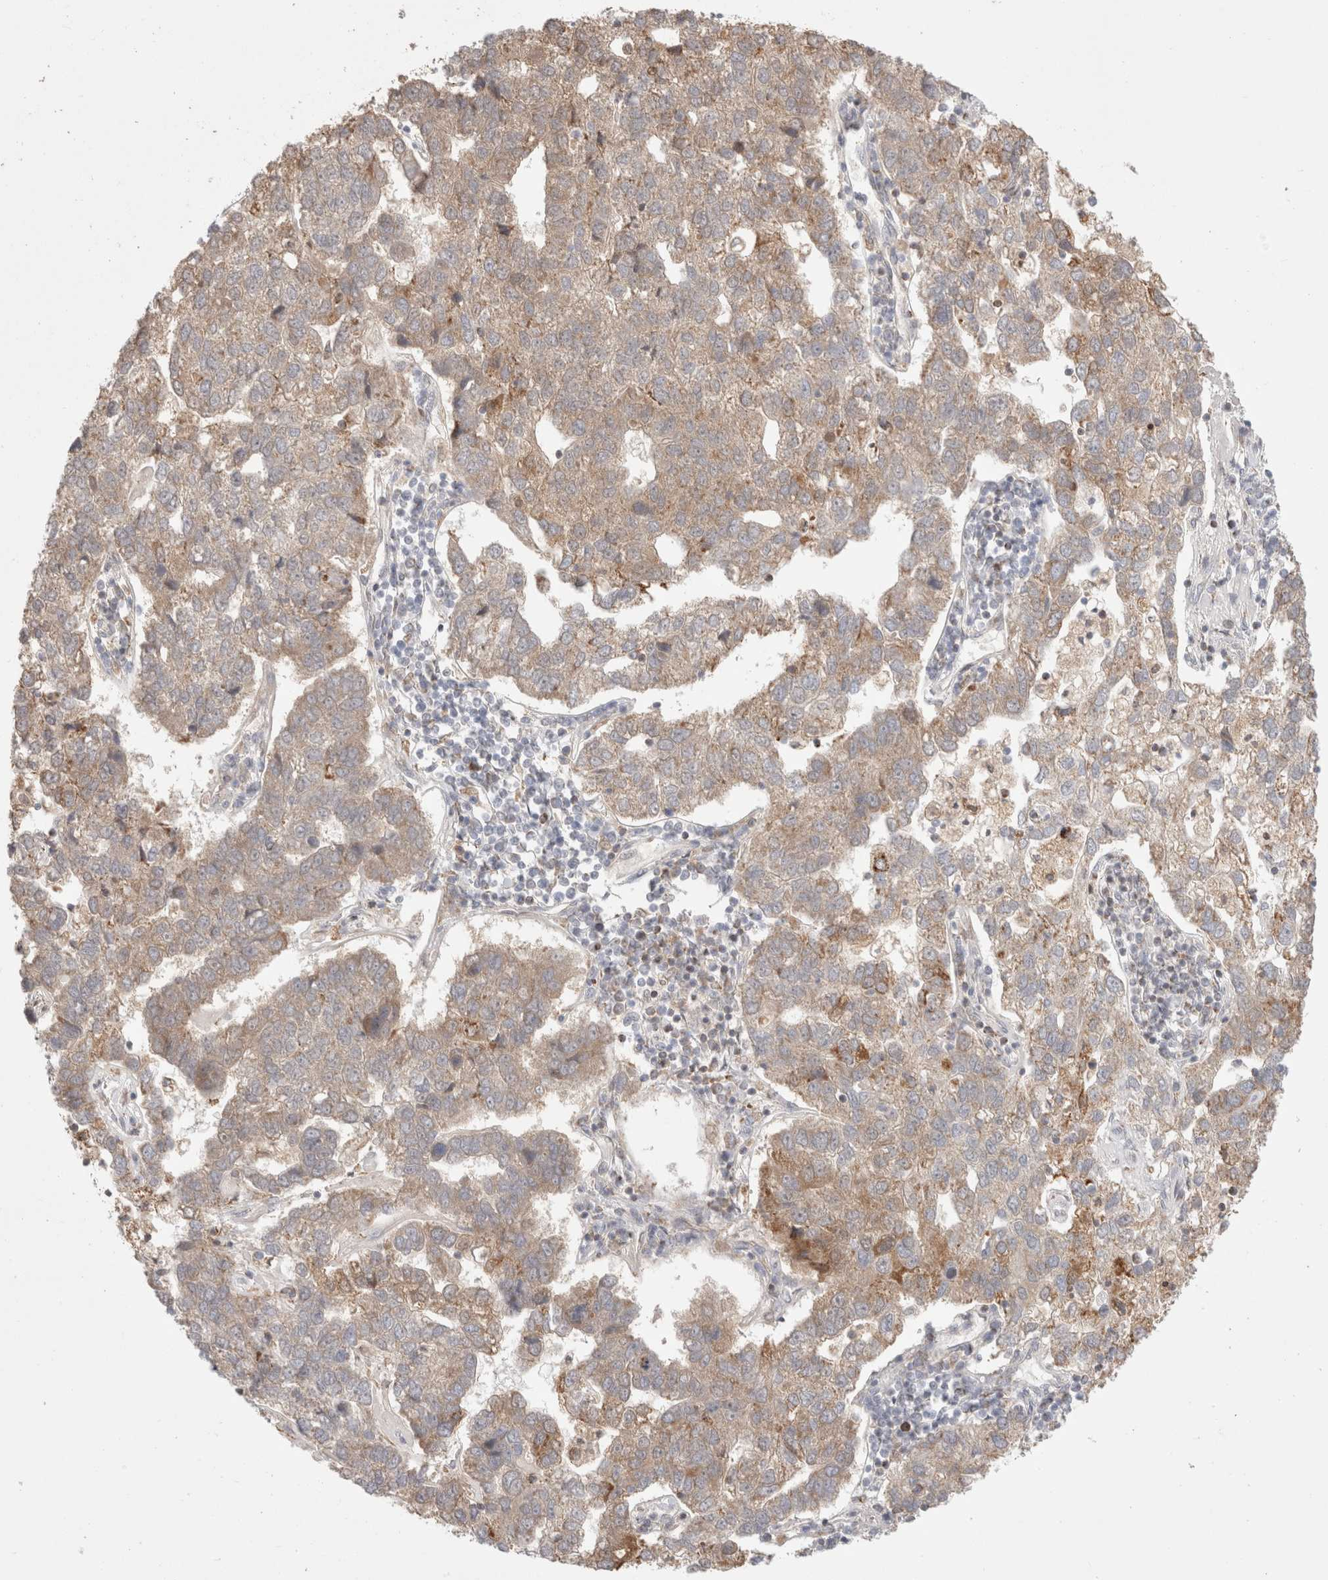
{"staining": {"intensity": "moderate", "quantity": ">75%", "location": "cytoplasmic/membranous"}, "tissue": "pancreatic cancer", "cell_type": "Tumor cells", "image_type": "cancer", "snomed": [{"axis": "morphology", "description": "Adenocarcinoma, NOS"}, {"axis": "topography", "description": "Pancreas"}], "caption": "This image exhibits immunohistochemistry (IHC) staining of pancreatic cancer (adenocarcinoma), with medium moderate cytoplasmic/membranous expression in approximately >75% of tumor cells.", "gene": "HROB", "patient": {"sex": "female", "age": 61}}